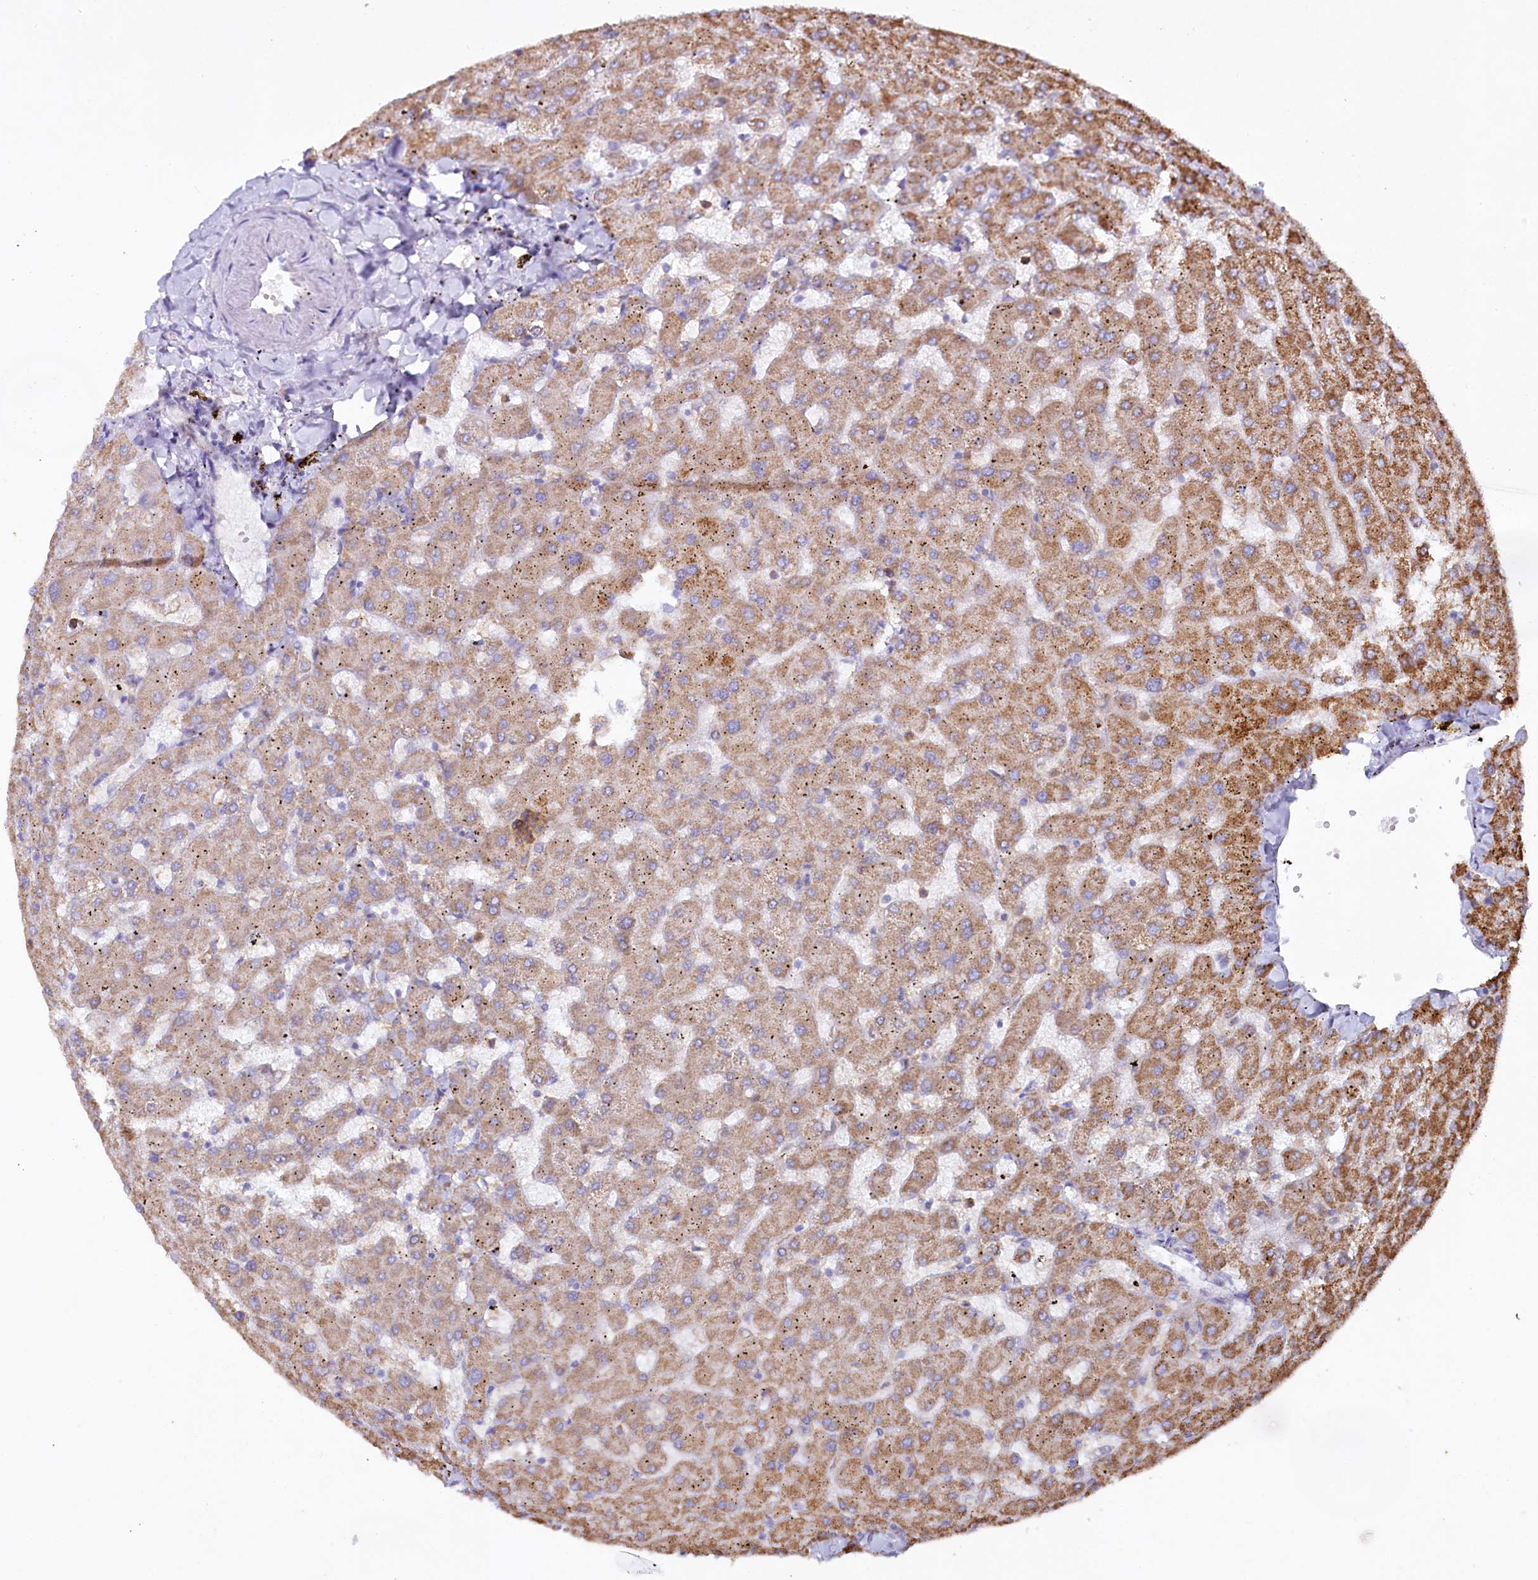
{"staining": {"intensity": "weak", "quantity": "25%-75%", "location": "cytoplasmic/membranous"}, "tissue": "liver", "cell_type": "Cholangiocytes", "image_type": "normal", "snomed": [{"axis": "morphology", "description": "Normal tissue, NOS"}, {"axis": "topography", "description": "Liver"}], "caption": "This is an image of immunohistochemistry staining of normal liver, which shows weak staining in the cytoplasmic/membranous of cholangiocytes.", "gene": "ALDH3B1", "patient": {"sex": "female", "age": 63}}